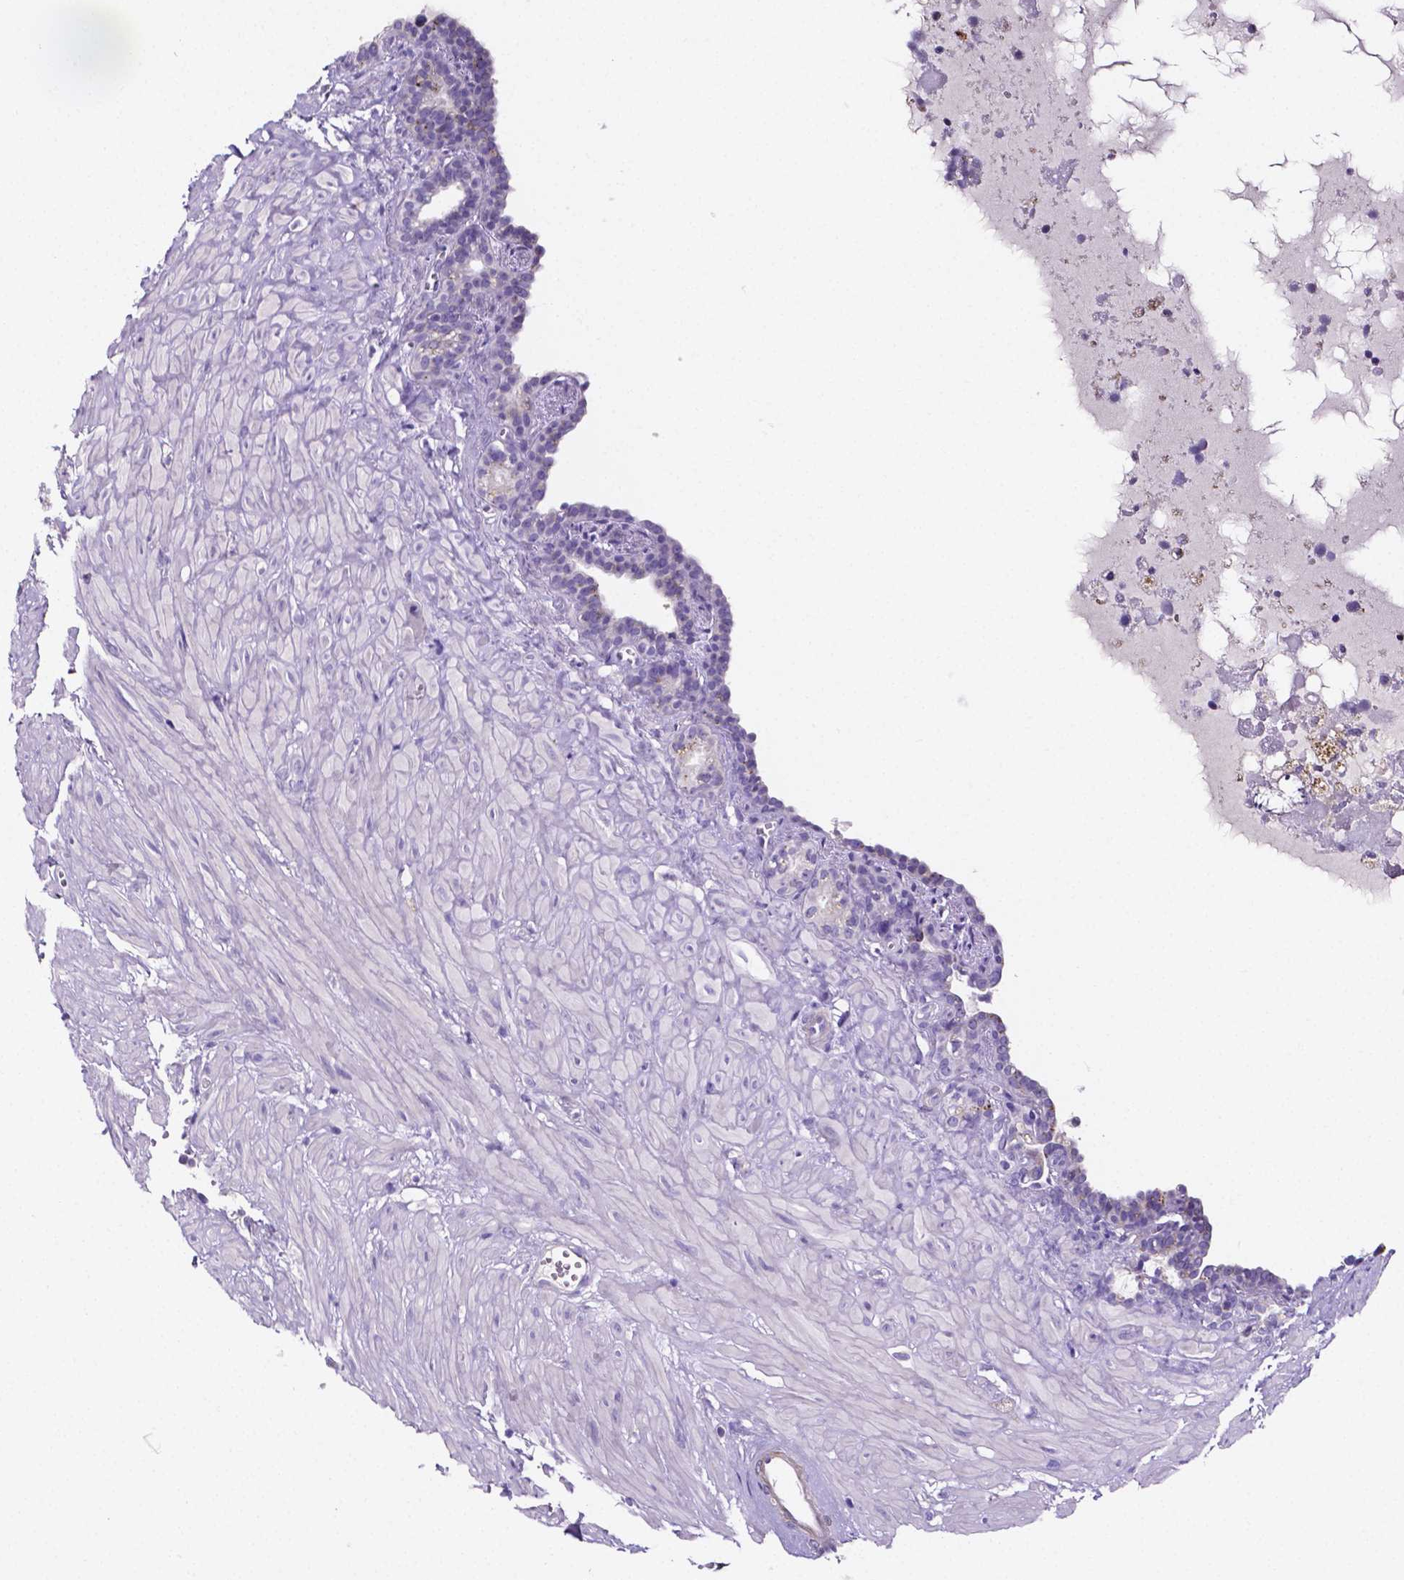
{"staining": {"intensity": "negative", "quantity": "none", "location": "none"}, "tissue": "seminal vesicle", "cell_type": "Glandular cells", "image_type": "normal", "snomed": [{"axis": "morphology", "description": "Normal tissue, NOS"}, {"axis": "topography", "description": "Seminal veicle"}], "caption": "DAB immunohistochemical staining of normal seminal vesicle exhibits no significant staining in glandular cells.", "gene": "NRGN", "patient": {"sex": "male", "age": 76}}